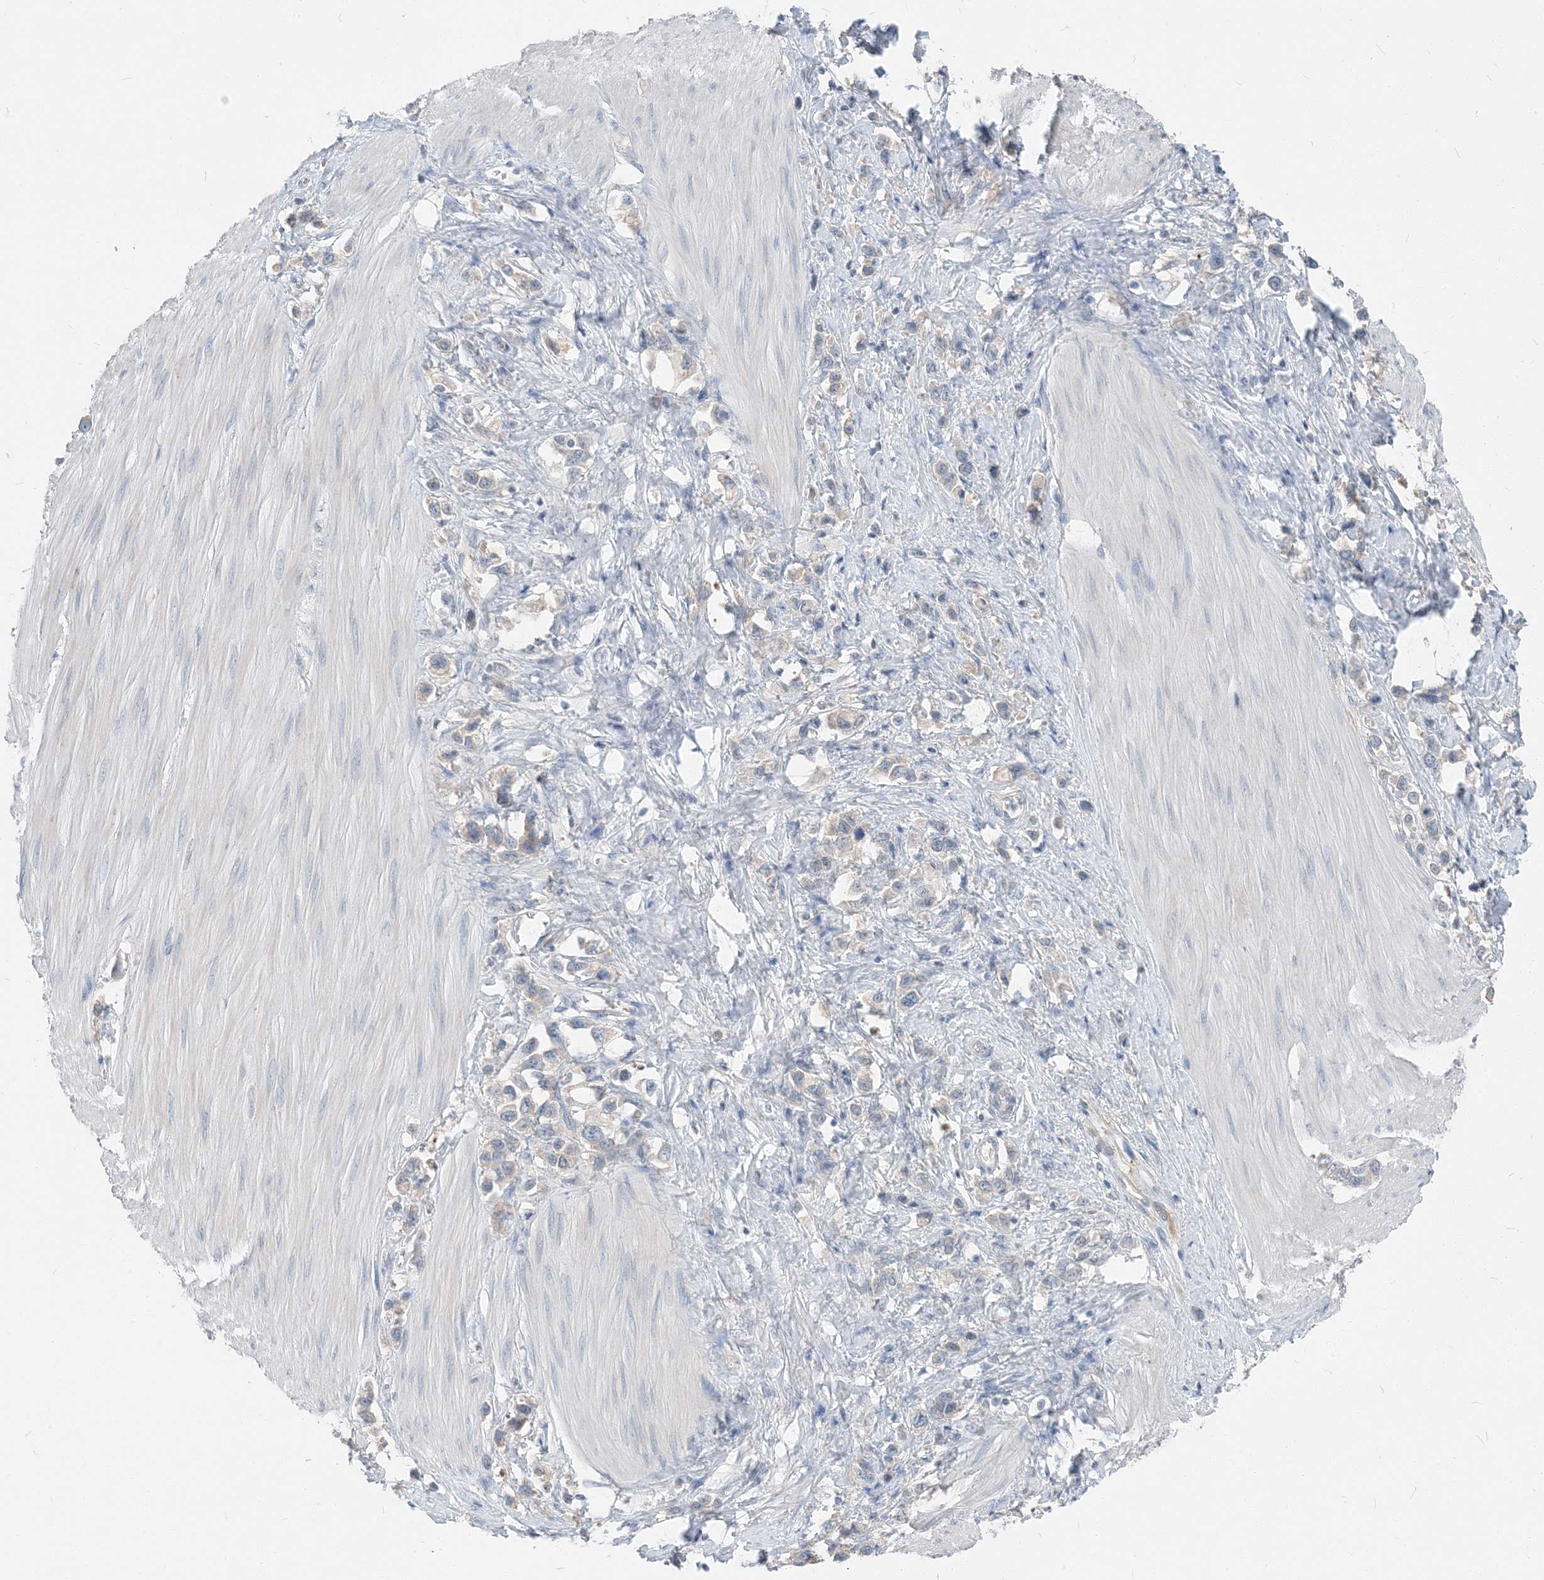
{"staining": {"intensity": "negative", "quantity": "none", "location": "none"}, "tissue": "stomach cancer", "cell_type": "Tumor cells", "image_type": "cancer", "snomed": [{"axis": "morphology", "description": "Adenocarcinoma, NOS"}, {"axis": "topography", "description": "Stomach"}], "caption": "Immunohistochemistry of stomach adenocarcinoma reveals no expression in tumor cells.", "gene": "NCOA7", "patient": {"sex": "female", "age": 65}}